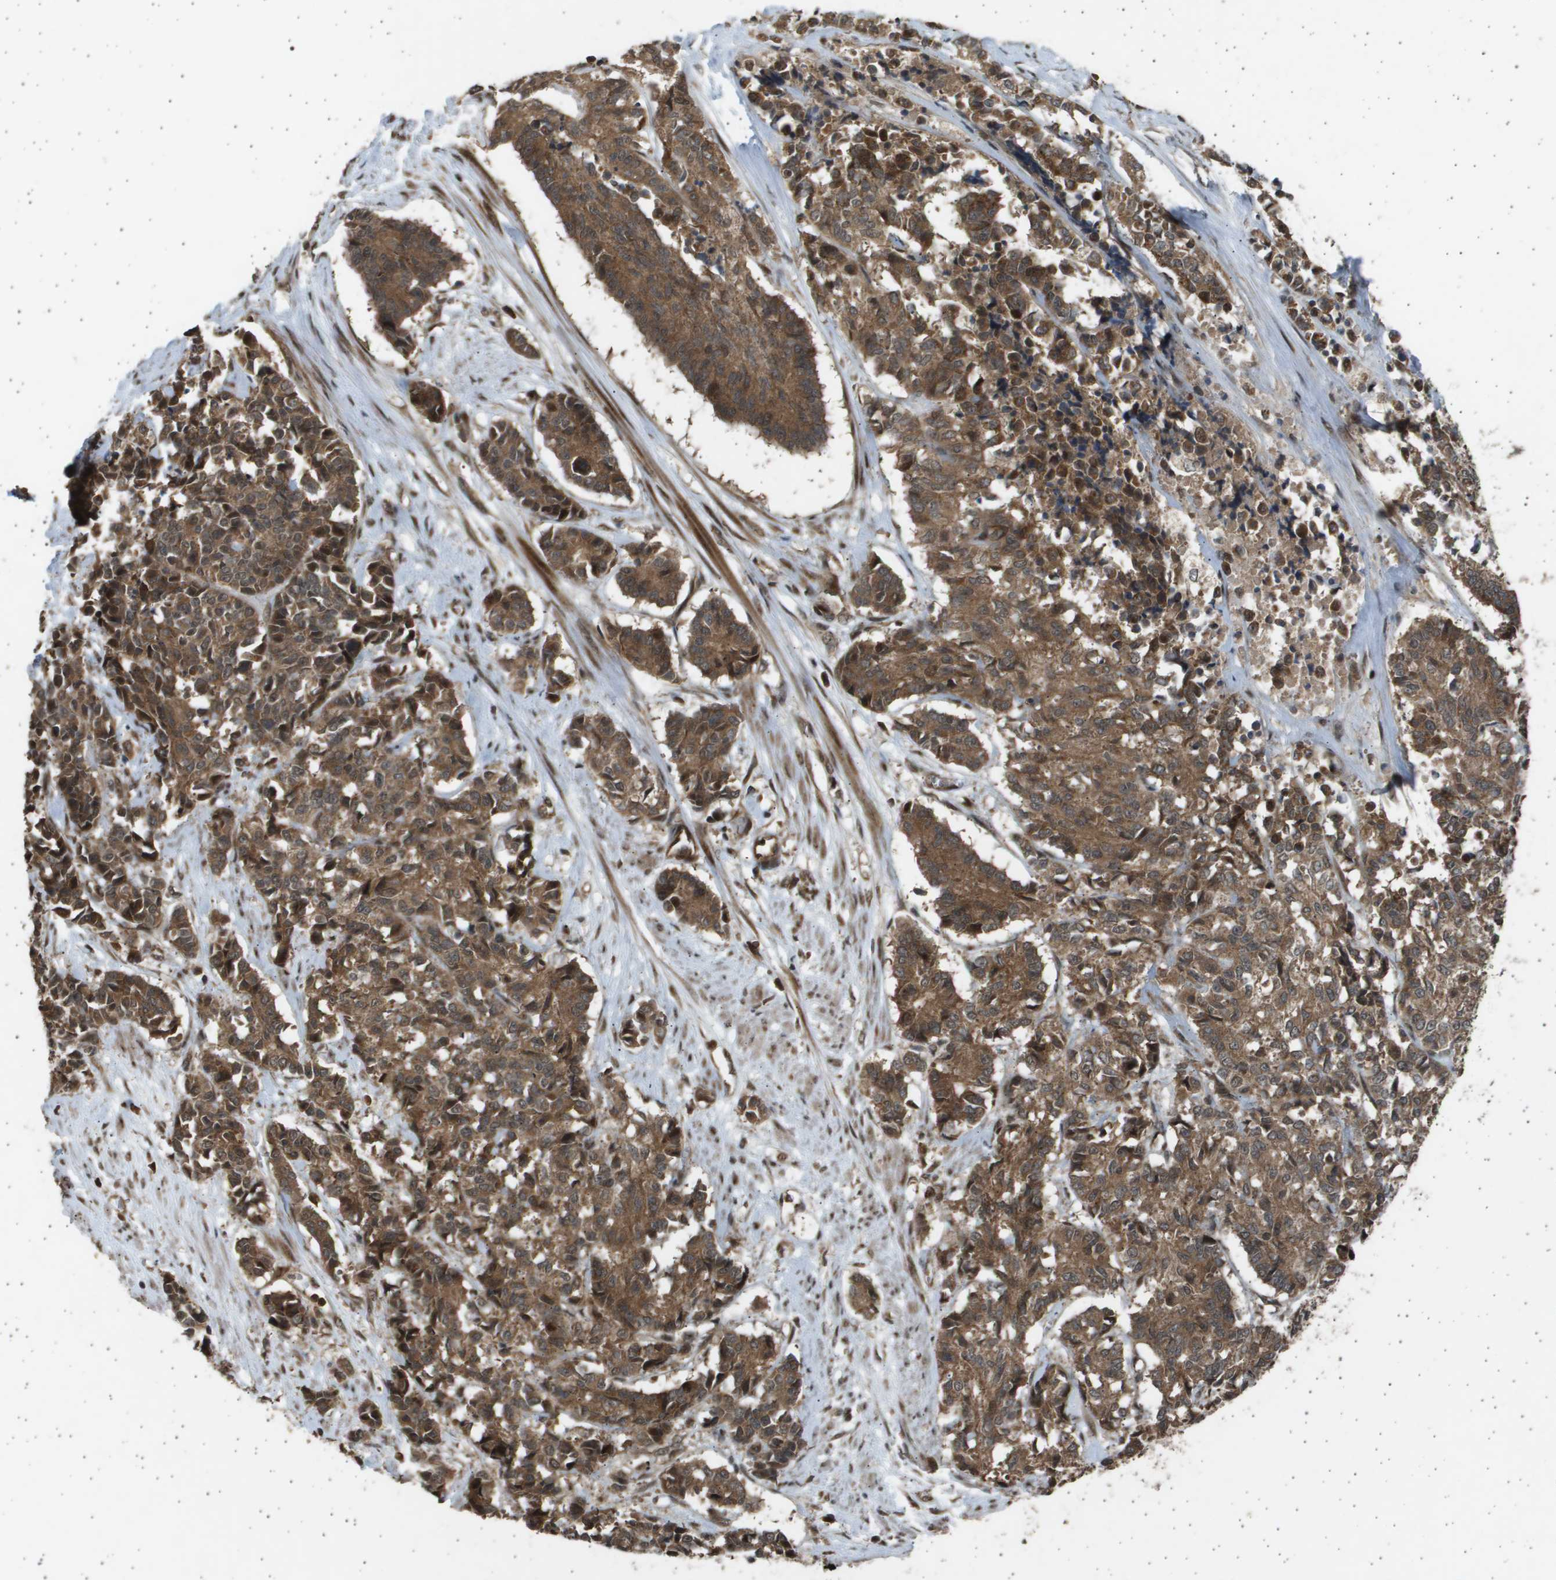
{"staining": {"intensity": "moderate", "quantity": ">75%", "location": "cytoplasmic/membranous,nuclear"}, "tissue": "cervical cancer", "cell_type": "Tumor cells", "image_type": "cancer", "snomed": [{"axis": "morphology", "description": "Squamous cell carcinoma, NOS"}, {"axis": "topography", "description": "Cervix"}], "caption": "Cervical cancer (squamous cell carcinoma) stained for a protein displays moderate cytoplasmic/membranous and nuclear positivity in tumor cells.", "gene": "TNRC6A", "patient": {"sex": "female", "age": 35}}